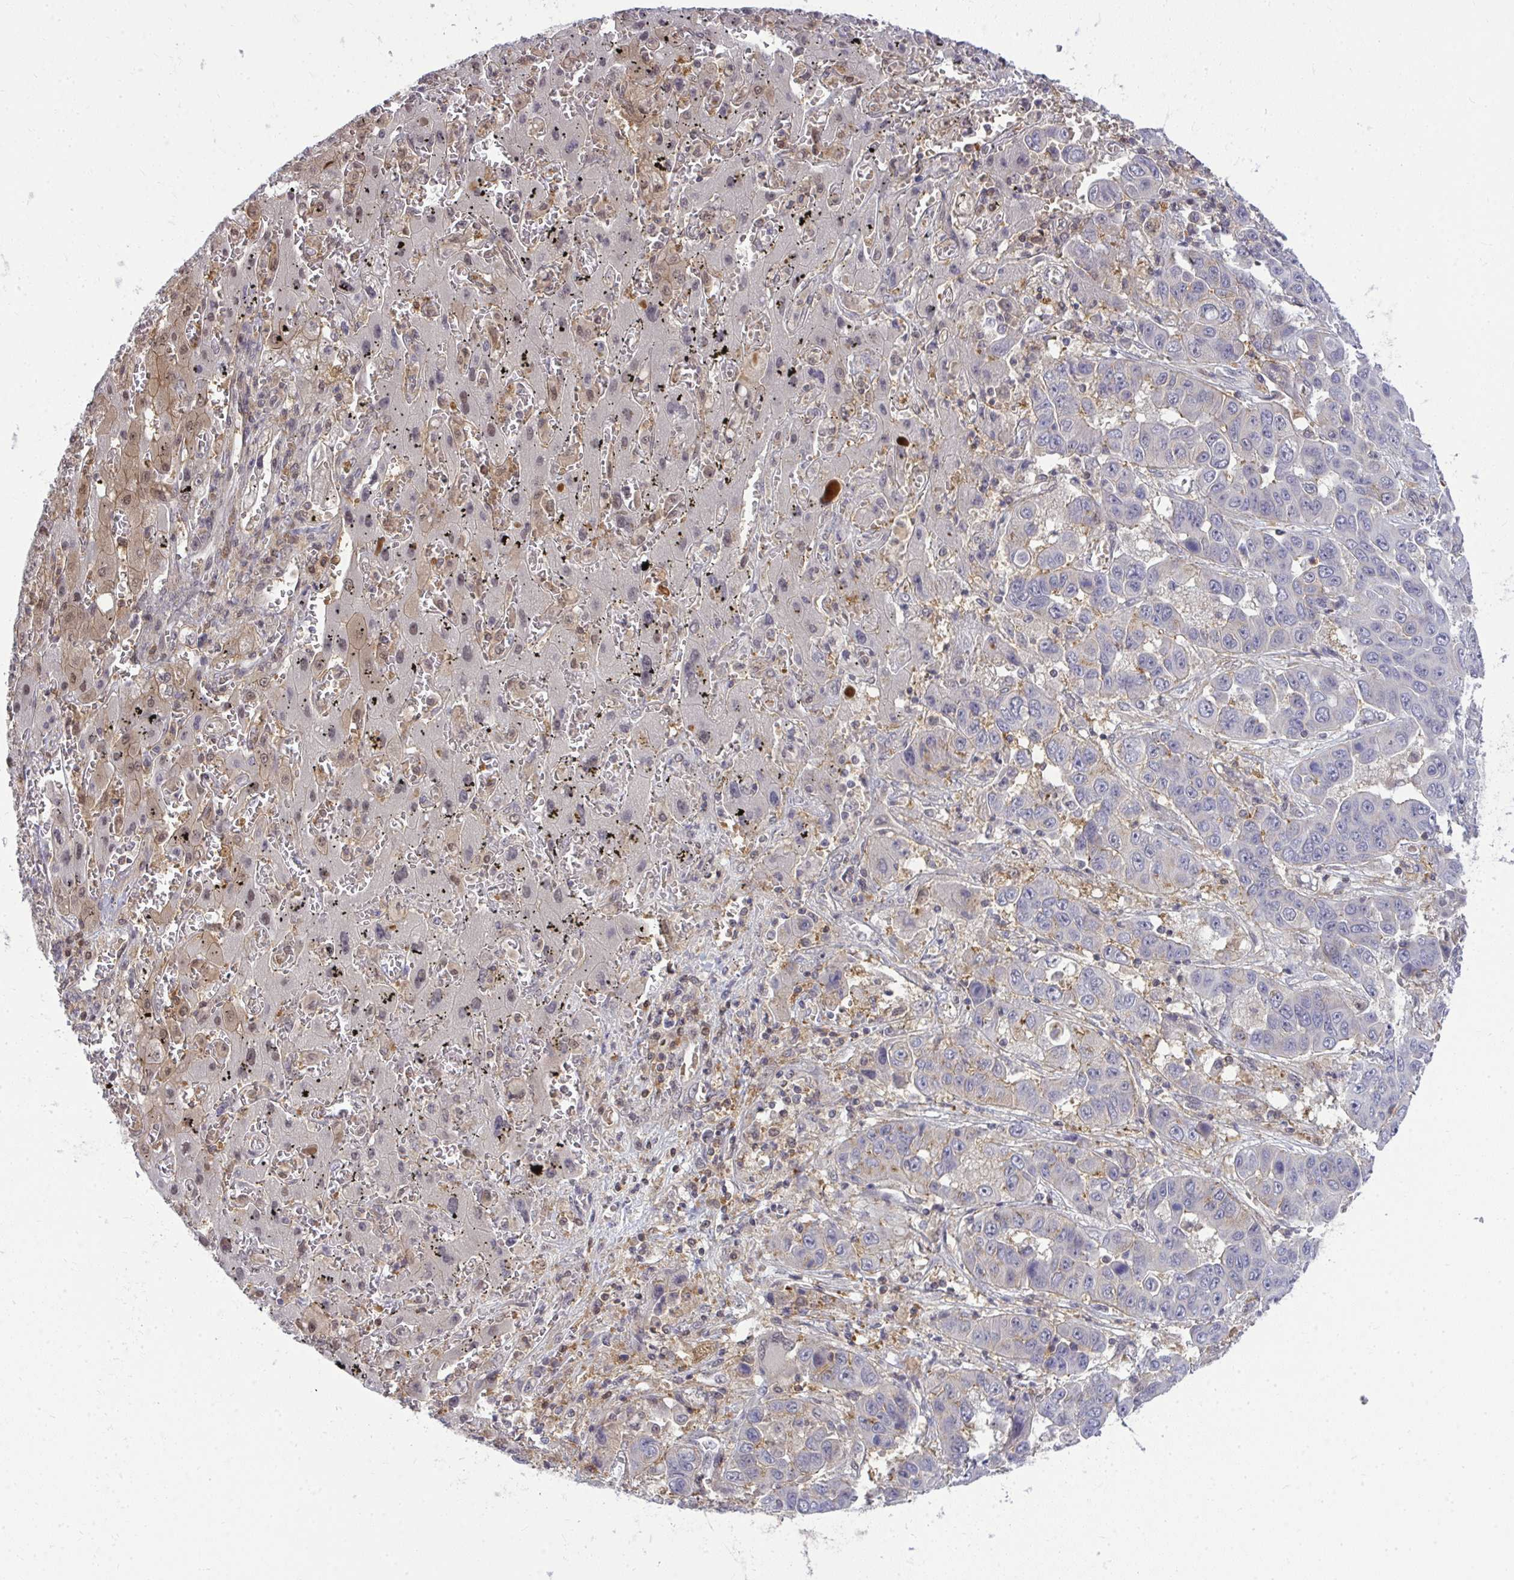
{"staining": {"intensity": "negative", "quantity": "none", "location": "none"}, "tissue": "liver cancer", "cell_type": "Tumor cells", "image_type": "cancer", "snomed": [{"axis": "morphology", "description": "Cholangiocarcinoma"}, {"axis": "topography", "description": "Liver"}], "caption": "Tumor cells are negative for brown protein staining in liver cancer.", "gene": "HDHD2", "patient": {"sex": "female", "age": 52}}